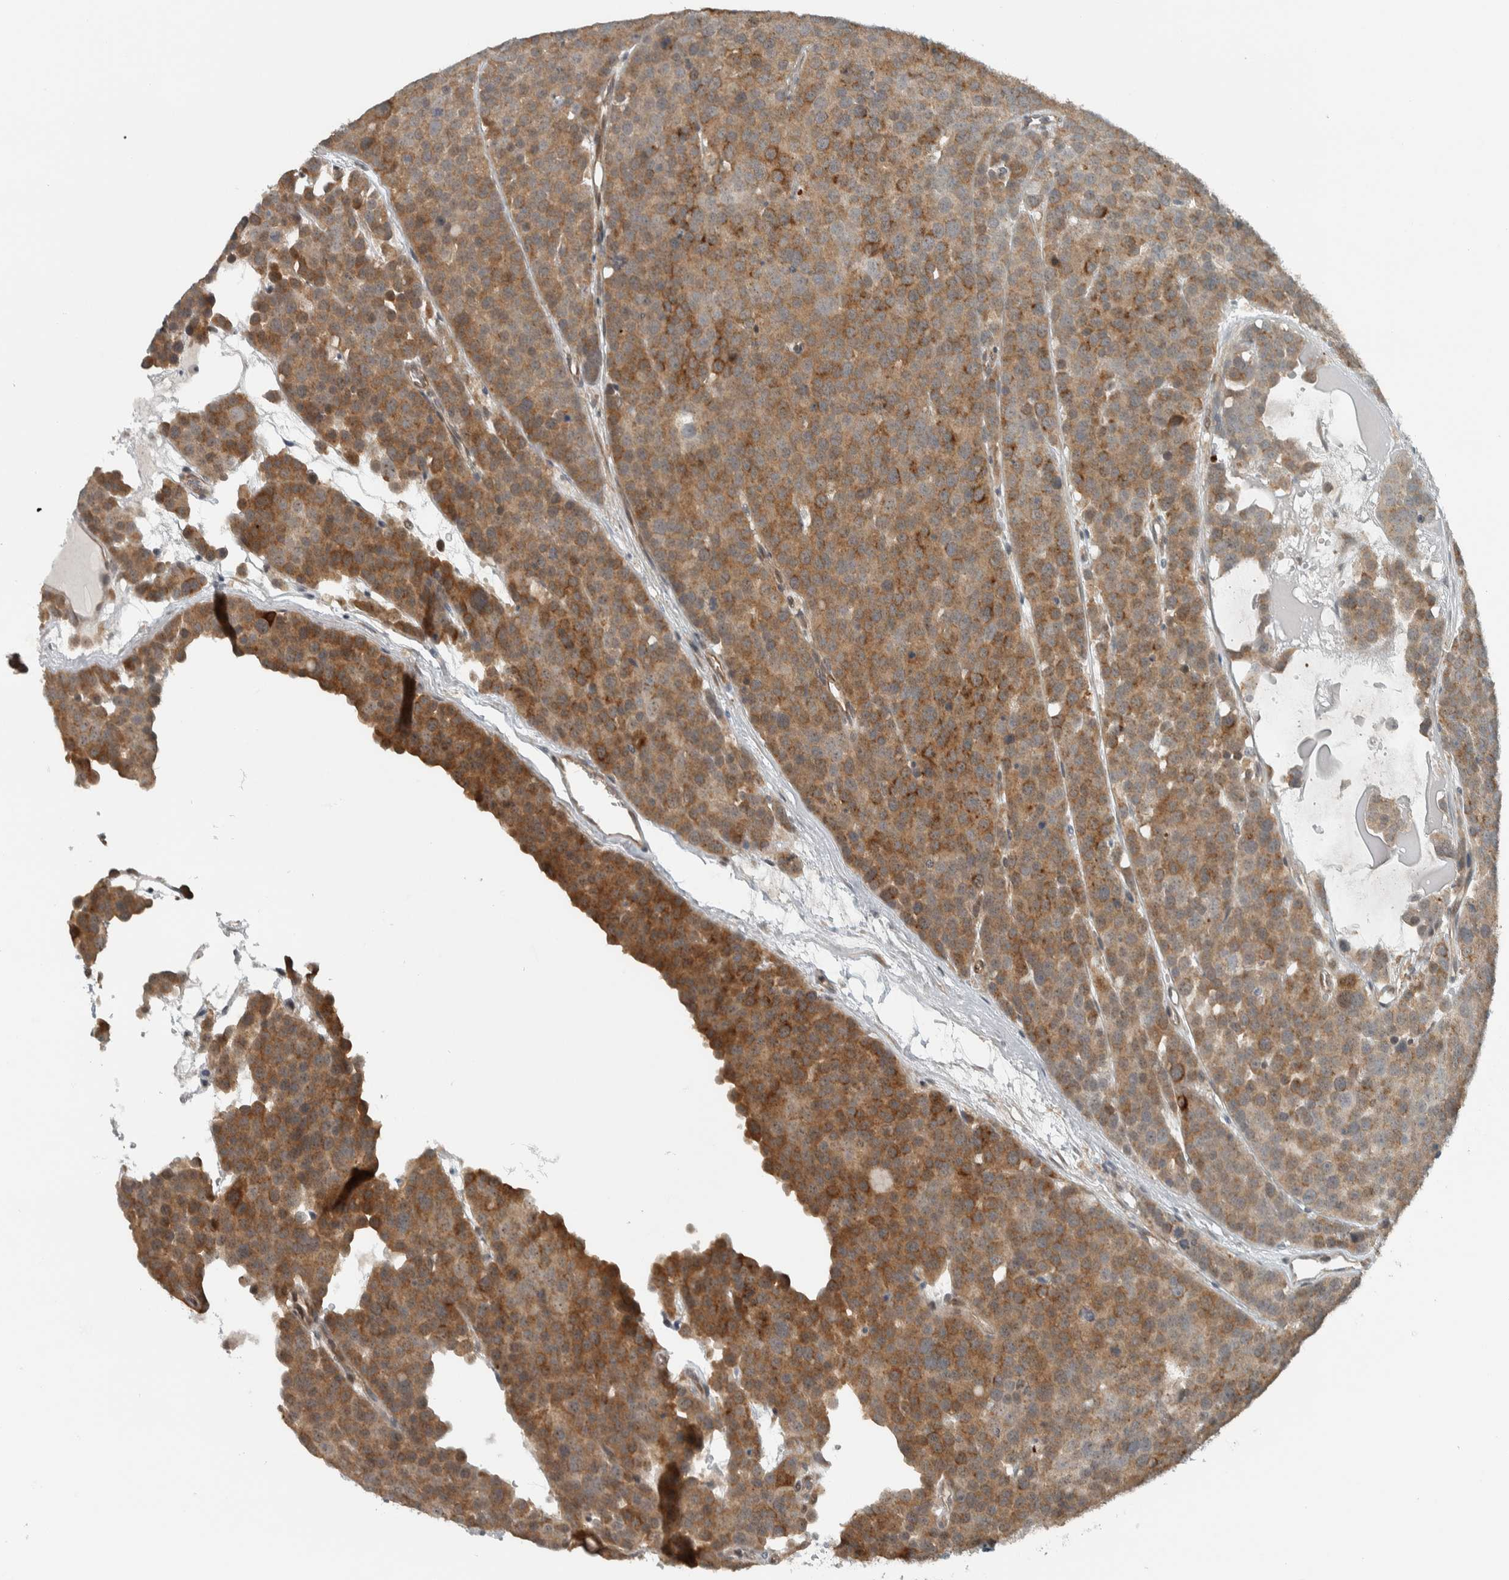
{"staining": {"intensity": "moderate", "quantity": ">75%", "location": "cytoplasmic/membranous"}, "tissue": "testis cancer", "cell_type": "Tumor cells", "image_type": "cancer", "snomed": [{"axis": "morphology", "description": "Seminoma, NOS"}, {"axis": "topography", "description": "Testis"}], "caption": "Human seminoma (testis) stained with a protein marker shows moderate staining in tumor cells.", "gene": "NAPG", "patient": {"sex": "male", "age": 71}}